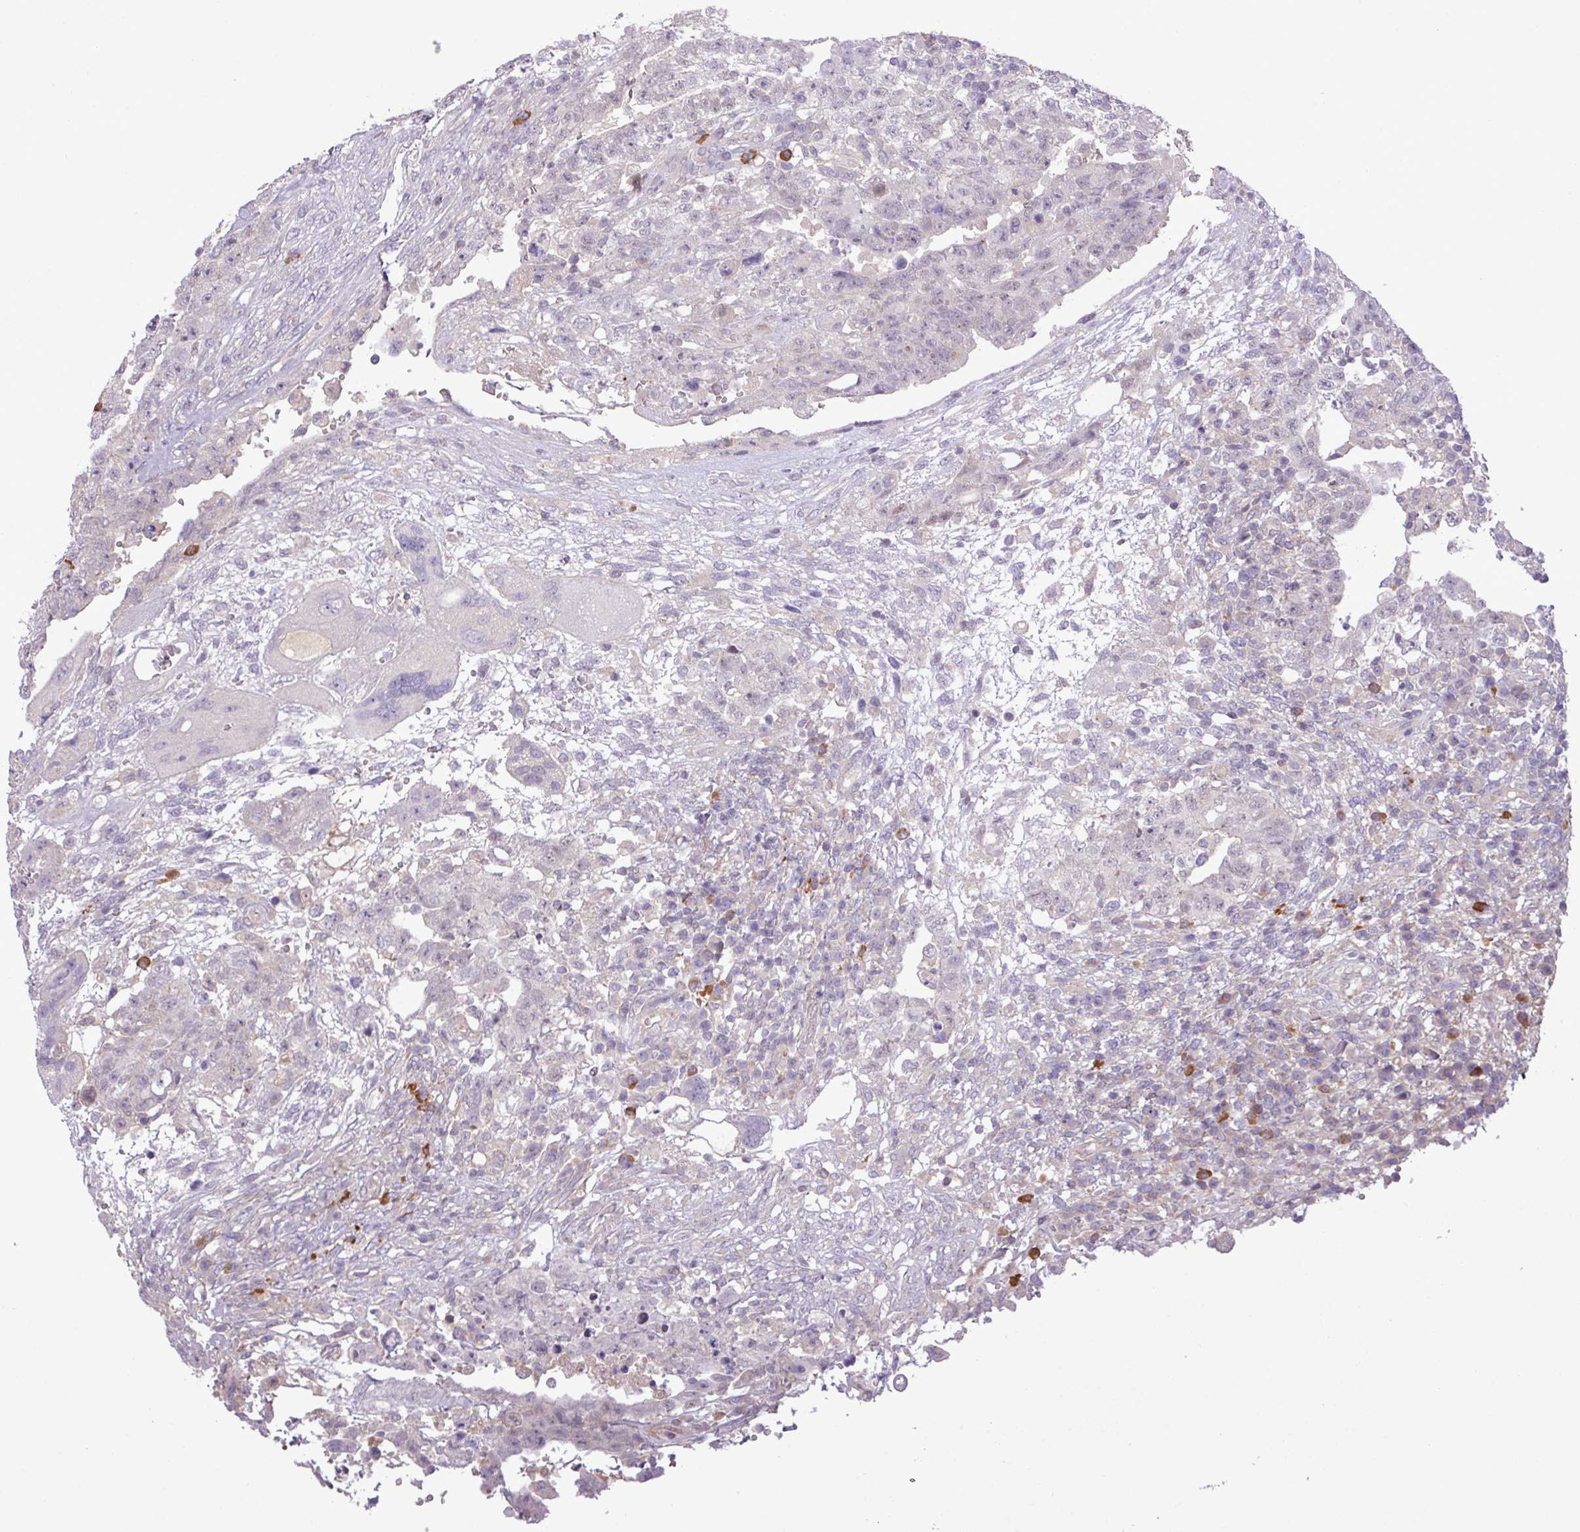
{"staining": {"intensity": "negative", "quantity": "none", "location": "none"}, "tissue": "testis cancer", "cell_type": "Tumor cells", "image_type": "cancer", "snomed": [{"axis": "morphology", "description": "Carcinoma, Embryonal, NOS"}, {"axis": "topography", "description": "Testis"}], "caption": "Testis cancer was stained to show a protein in brown. There is no significant staining in tumor cells.", "gene": "FAM222B", "patient": {"sex": "male", "age": 26}}